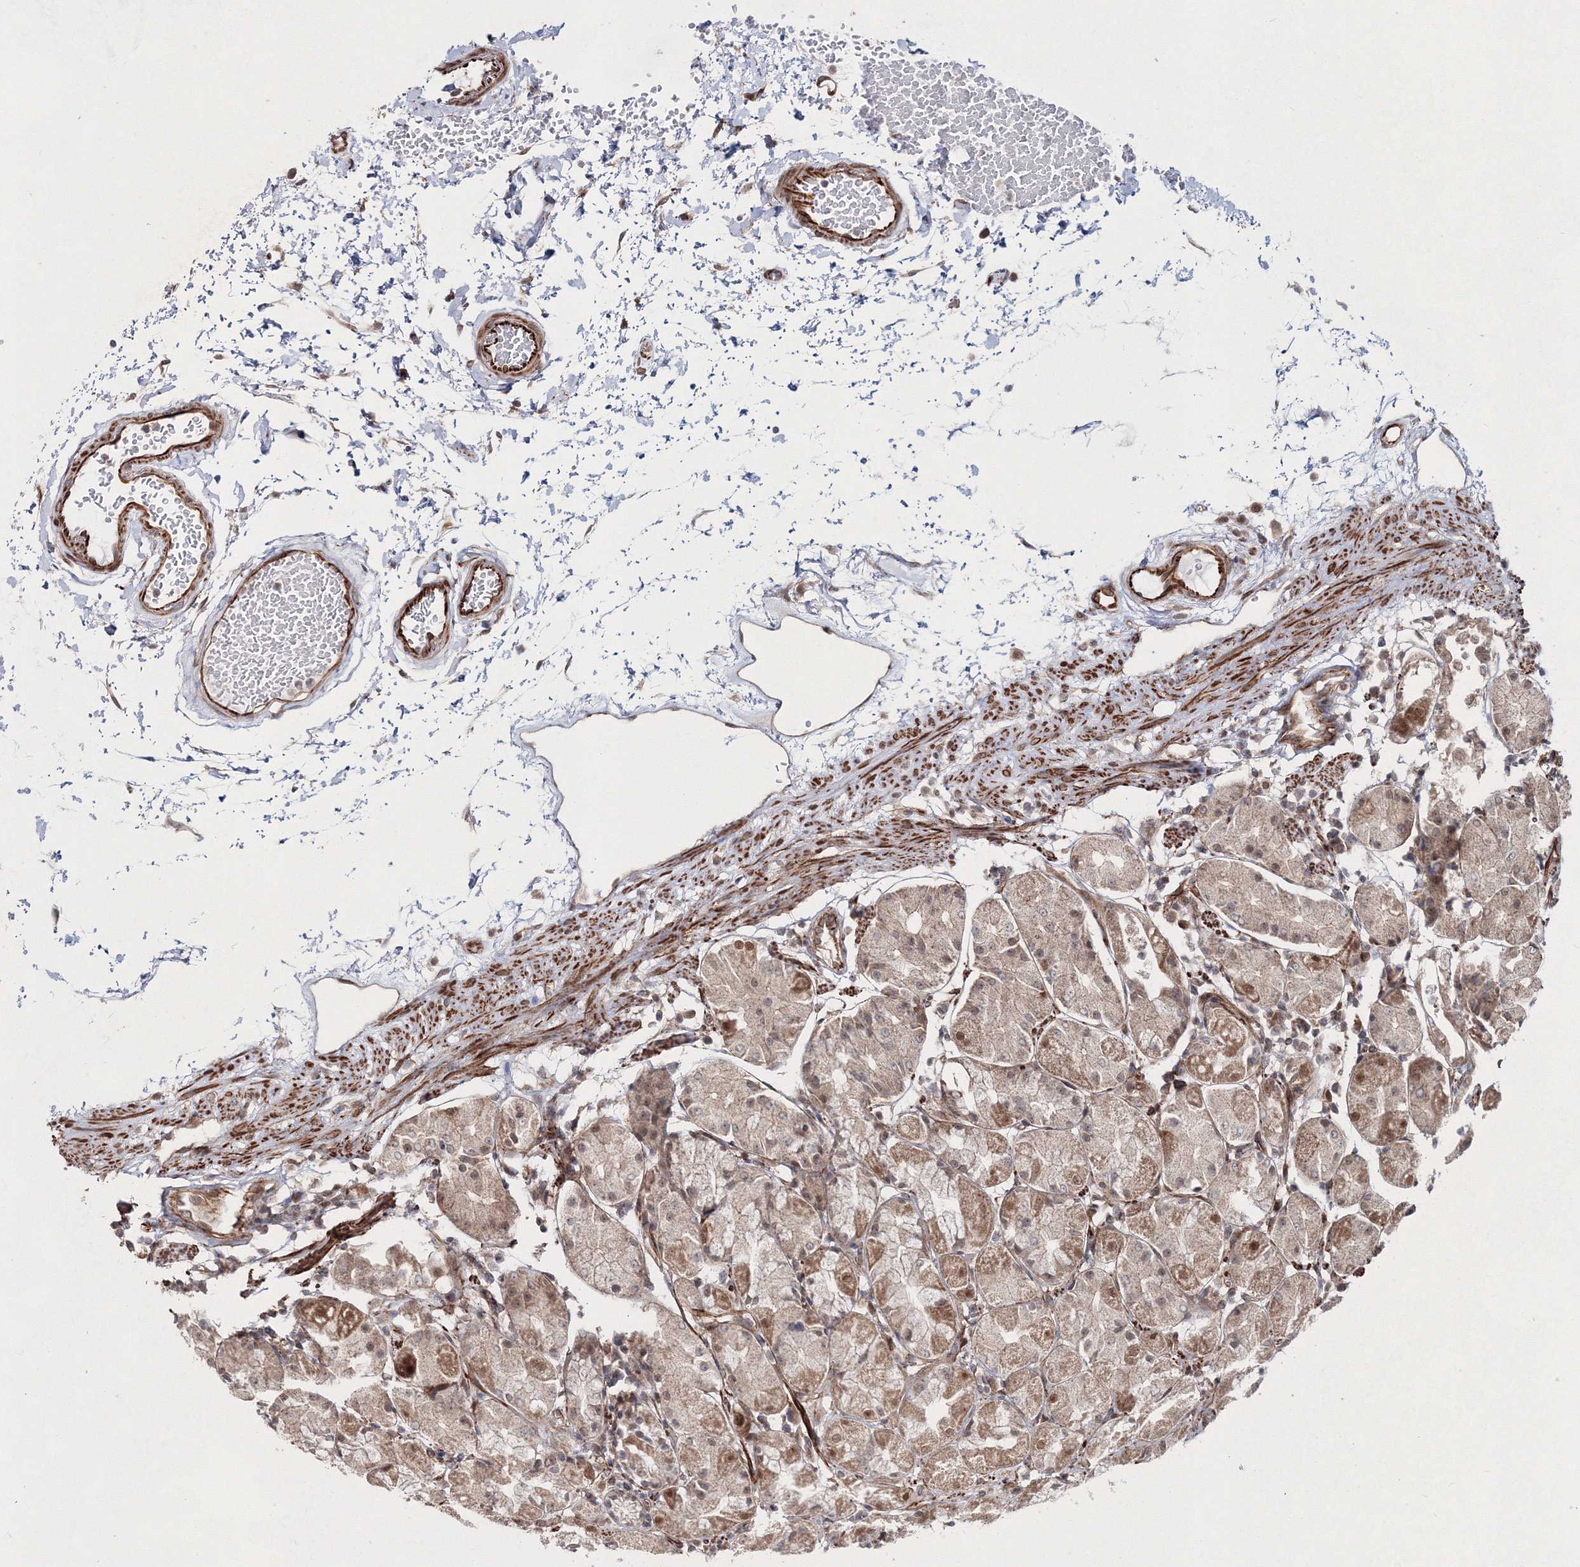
{"staining": {"intensity": "moderate", "quantity": "25%-75%", "location": "cytoplasmic/membranous,nuclear"}, "tissue": "stomach", "cell_type": "Glandular cells", "image_type": "normal", "snomed": [{"axis": "morphology", "description": "Normal tissue, NOS"}, {"axis": "topography", "description": "Stomach"}, {"axis": "topography", "description": "Stomach, lower"}], "caption": "Immunohistochemistry image of normal stomach stained for a protein (brown), which displays medium levels of moderate cytoplasmic/membranous,nuclear positivity in about 25%-75% of glandular cells.", "gene": "SNIP1", "patient": {"sex": "female", "age": 75}}